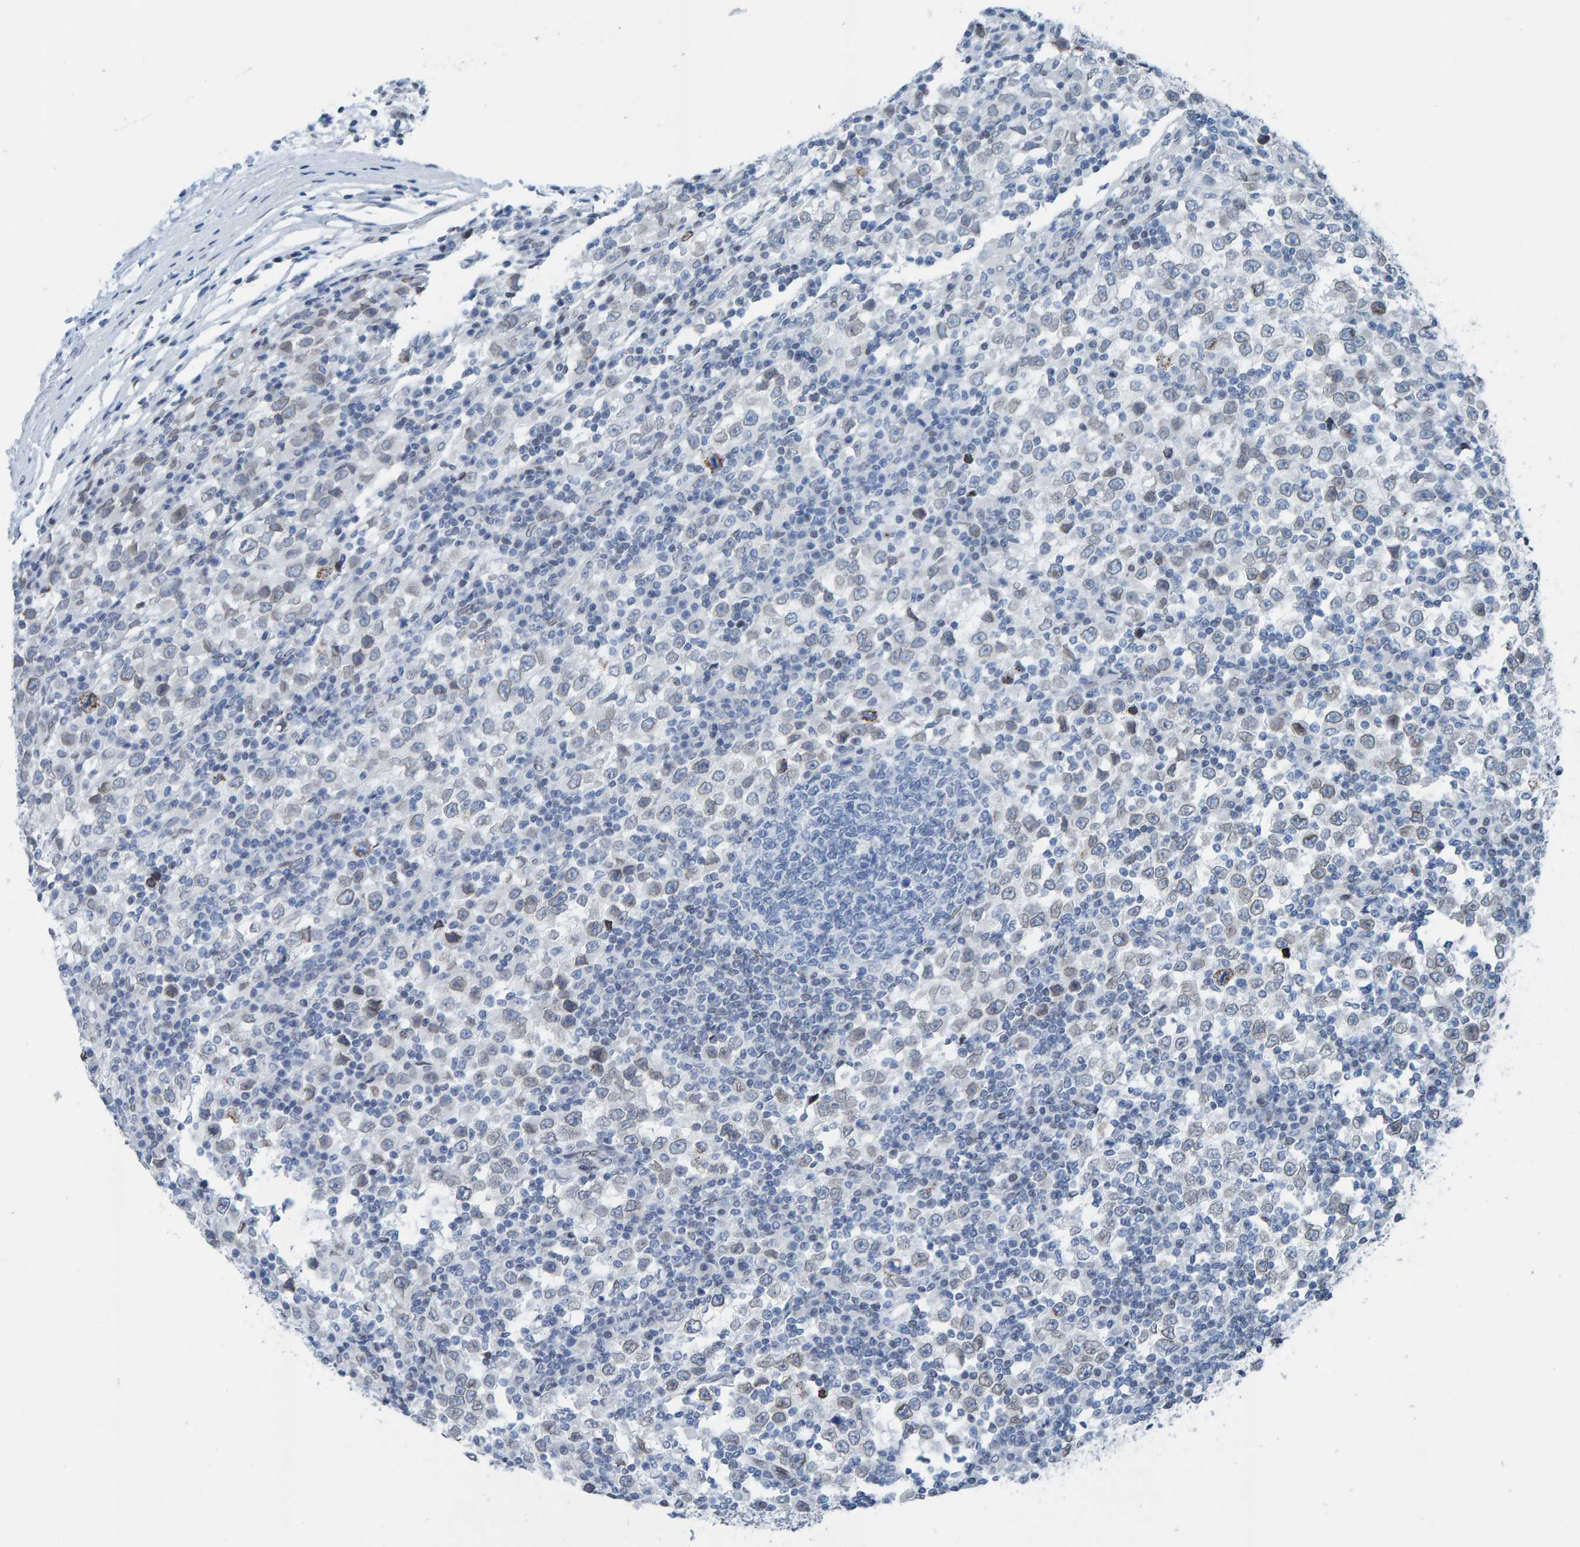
{"staining": {"intensity": "weak", "quantity": "25%-75%", "location": "cytoplasmic/membranous,nuclear"}, "tissue": "testis cancer", "cell_type": "Tumor cells", "image_type": "cancer", "snomed": [{"axis": "morphology", "description": "Seminoma, NOS"}, {"axis": "topography", "description": "Testis"}], "caption": "This photomicrograph displays immunohistochemistry staining of seminoma (testis), with low weak cytoplasmic/membranous and nuclear staining in approximately 25%-75% of tumor cells.", "gene": "LMNB2", "patient": {"sex": "male", "age": 65}}